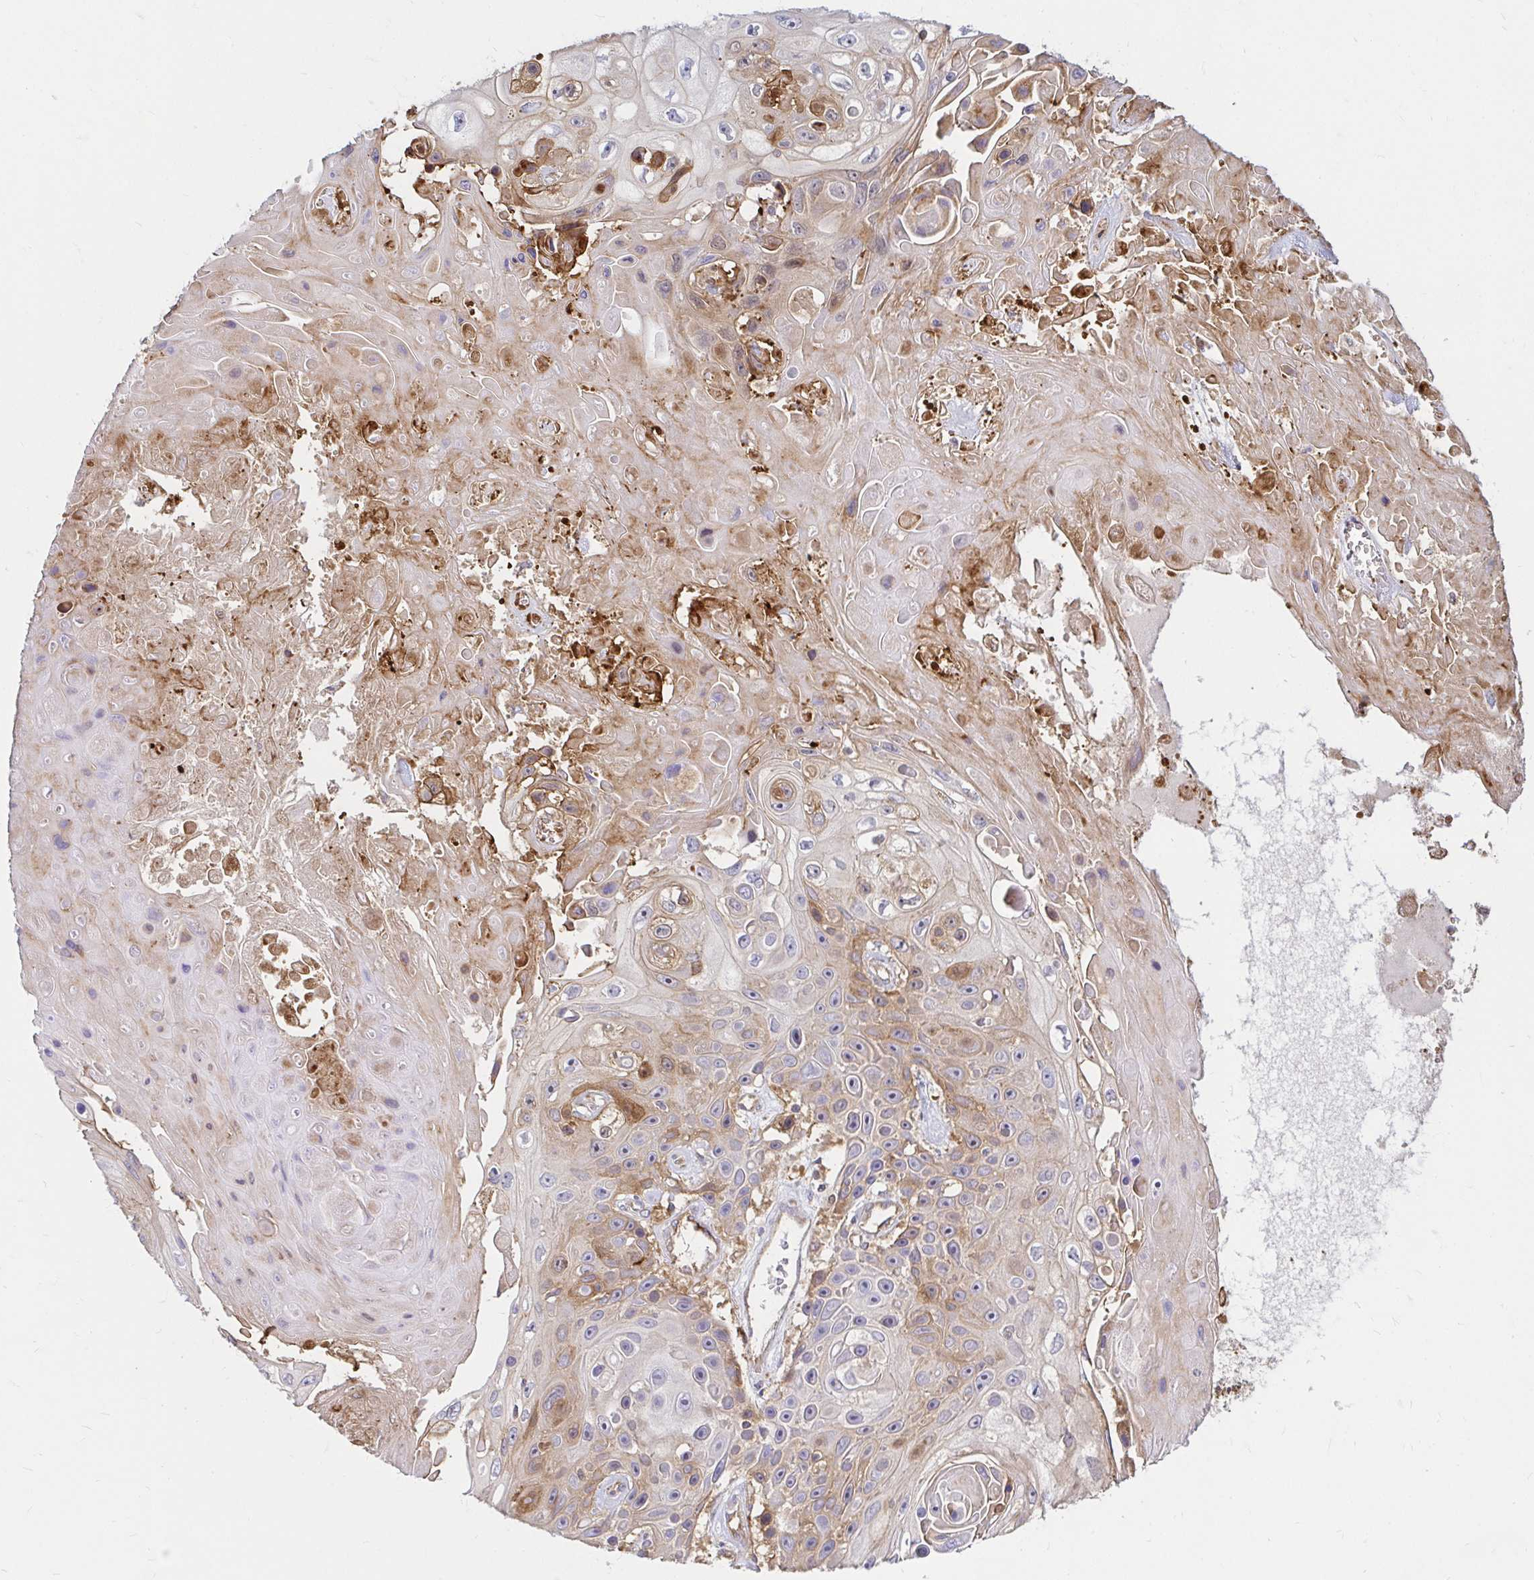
{"staining": {"intensity": "weak", "quantity": "<25%", "location": "cytoplasmic/membranous"}, "tissue": "skin cancer", "cell_type": "Tumor cells", "image_type": "cancer", "snomed": [{"axis": "morphology", "description": "Squamous cell carcinoma, NOS"}, {"axis": "topography", "description": "Skin"}], "caption": "Immunohistochemistry (IHC) image of neoplastic tissue: squamous cell carcinoma (skin) stained with DAB displays no significant protein expression in tumor cells.", "gene": "ITGA2", "patient": {"sex": "male", "age": 82}}